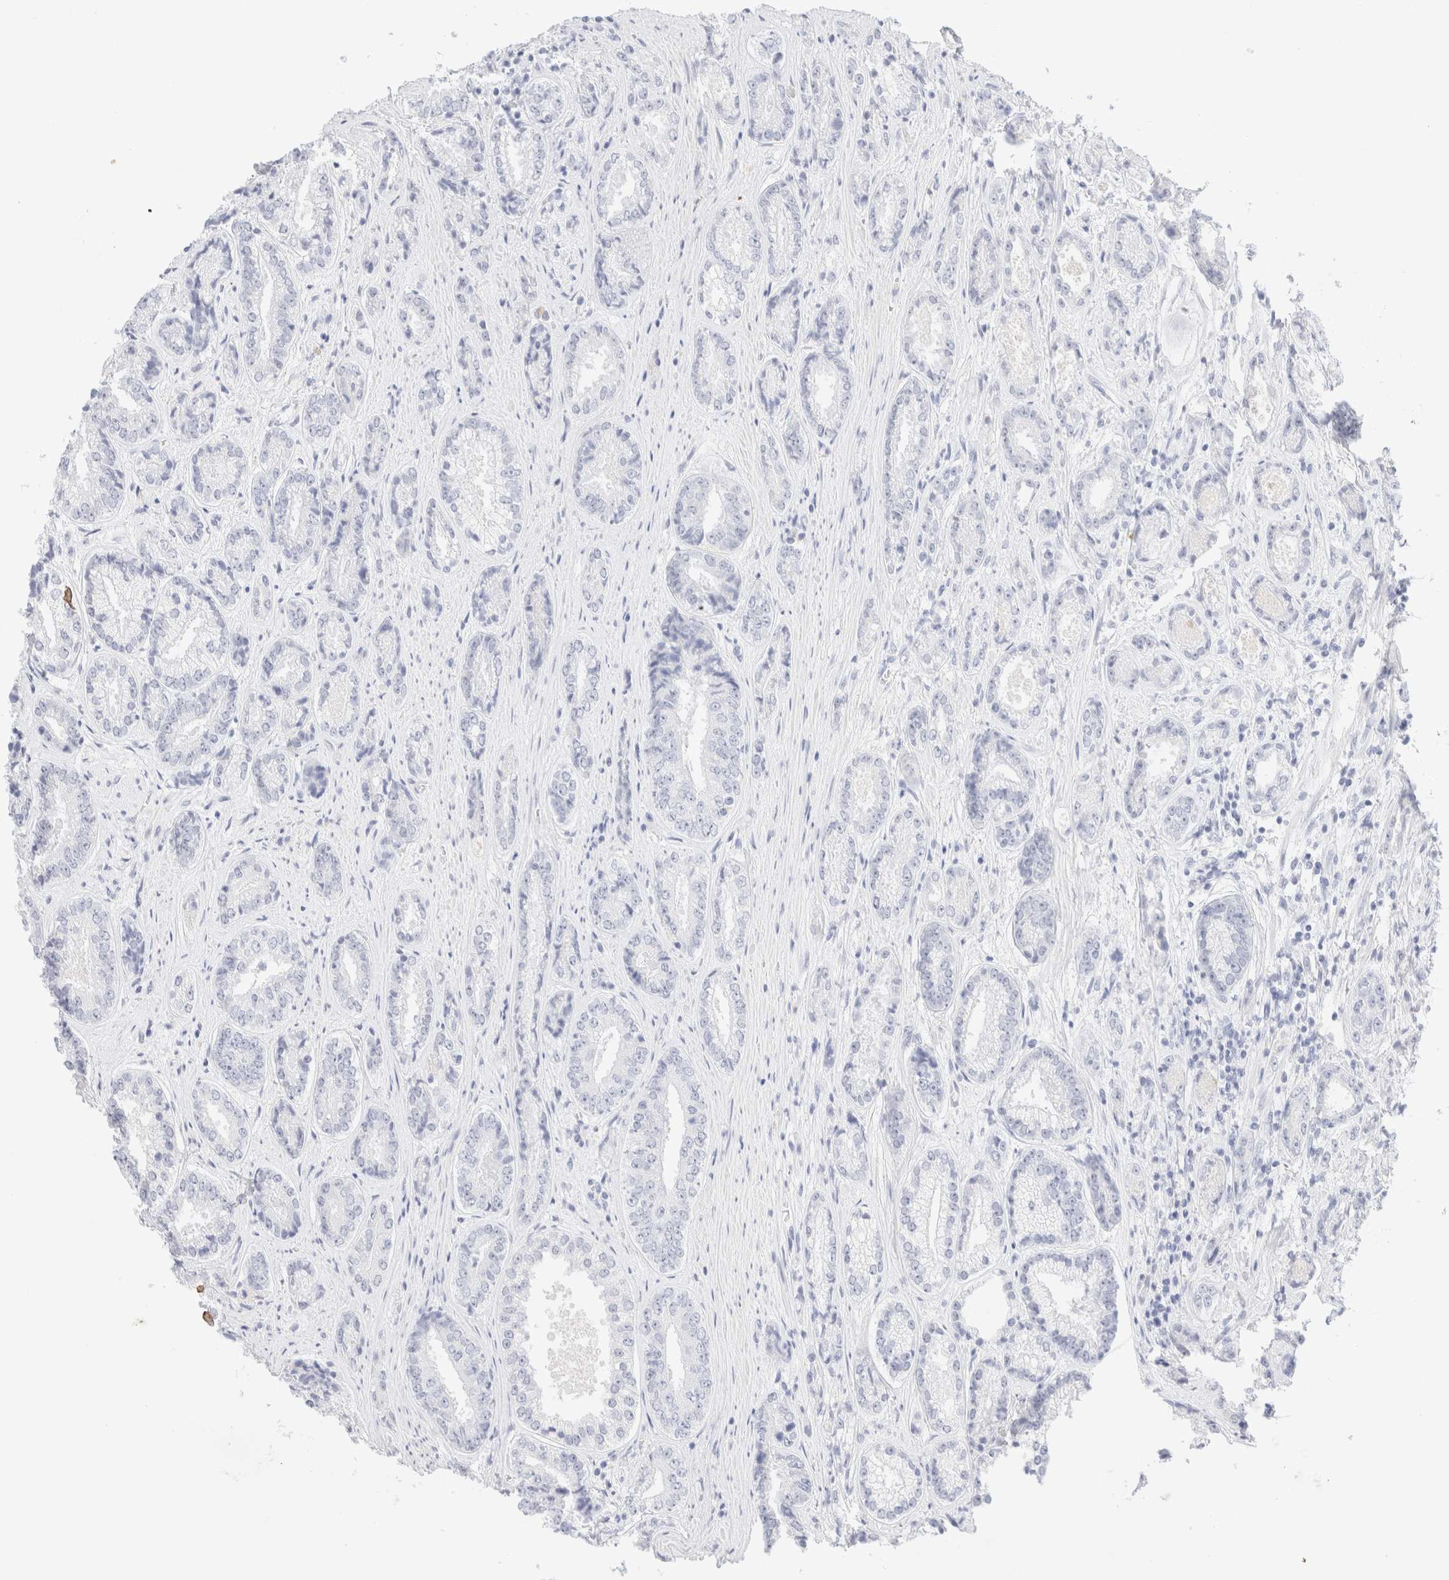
{"staining": {"intensity": "negative", "quantity": "none", "location": "none"}, "tissue": "prostate cancer", "cell_type": "Tumor cells", "image_type": "cancer", "snomed": [{"axis": "morphology", "description": "Adenocarcinoma, High grade"}, {"axis": "topography", "description": "Prostate"}], "caption": "Immunohistochemical staining of human prostate cancer demonstrates no significant positivity in tumor cells.", "gene": "KRT15", "patient": {"sex": "male", "age": 61}}